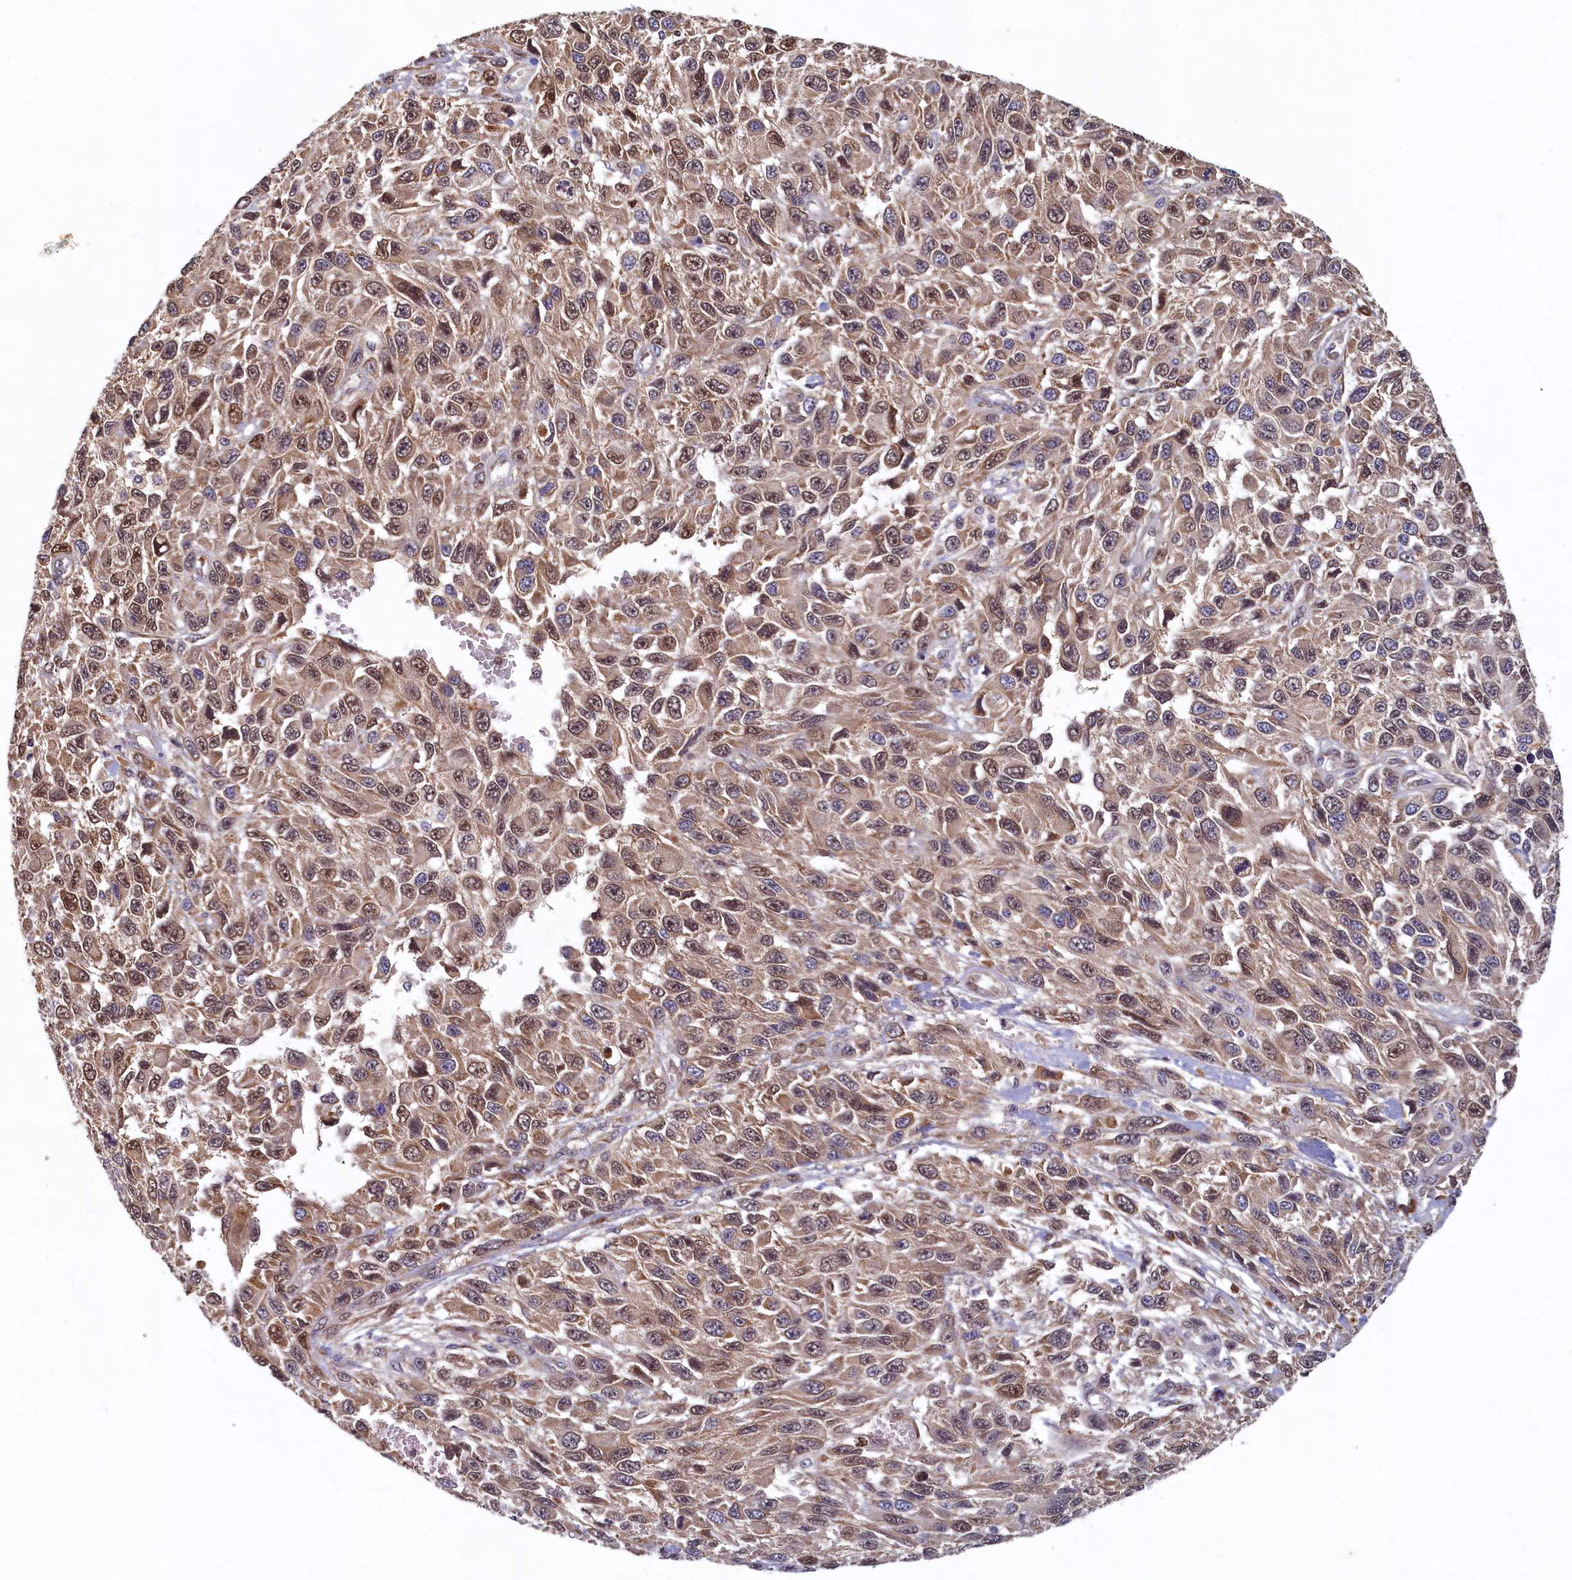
{"staining": {"intensity": "moderate", "quantity": ">75%", "location": "cytoplasmic/membranous,nuclear"}, "tissue": "melanoma", "cell_type": "Tumor cells", "image_type": "cancer", "snomed": [{"axis": "morphology", "description": "Normal tissue, NOS"}, {"axis": "morphology", "description": "Malignant melanoma, NOS"}, {"axis": "topography", "description": "Skin"}], "caption": "A medium amount of moderate cytoplasmic/membranous and nuclear expression is identified in about >75% of tumor cells in malignant melanoma tissue.", "gene": "LCMT2", "patient": {"sex": "female", "age": 96}}